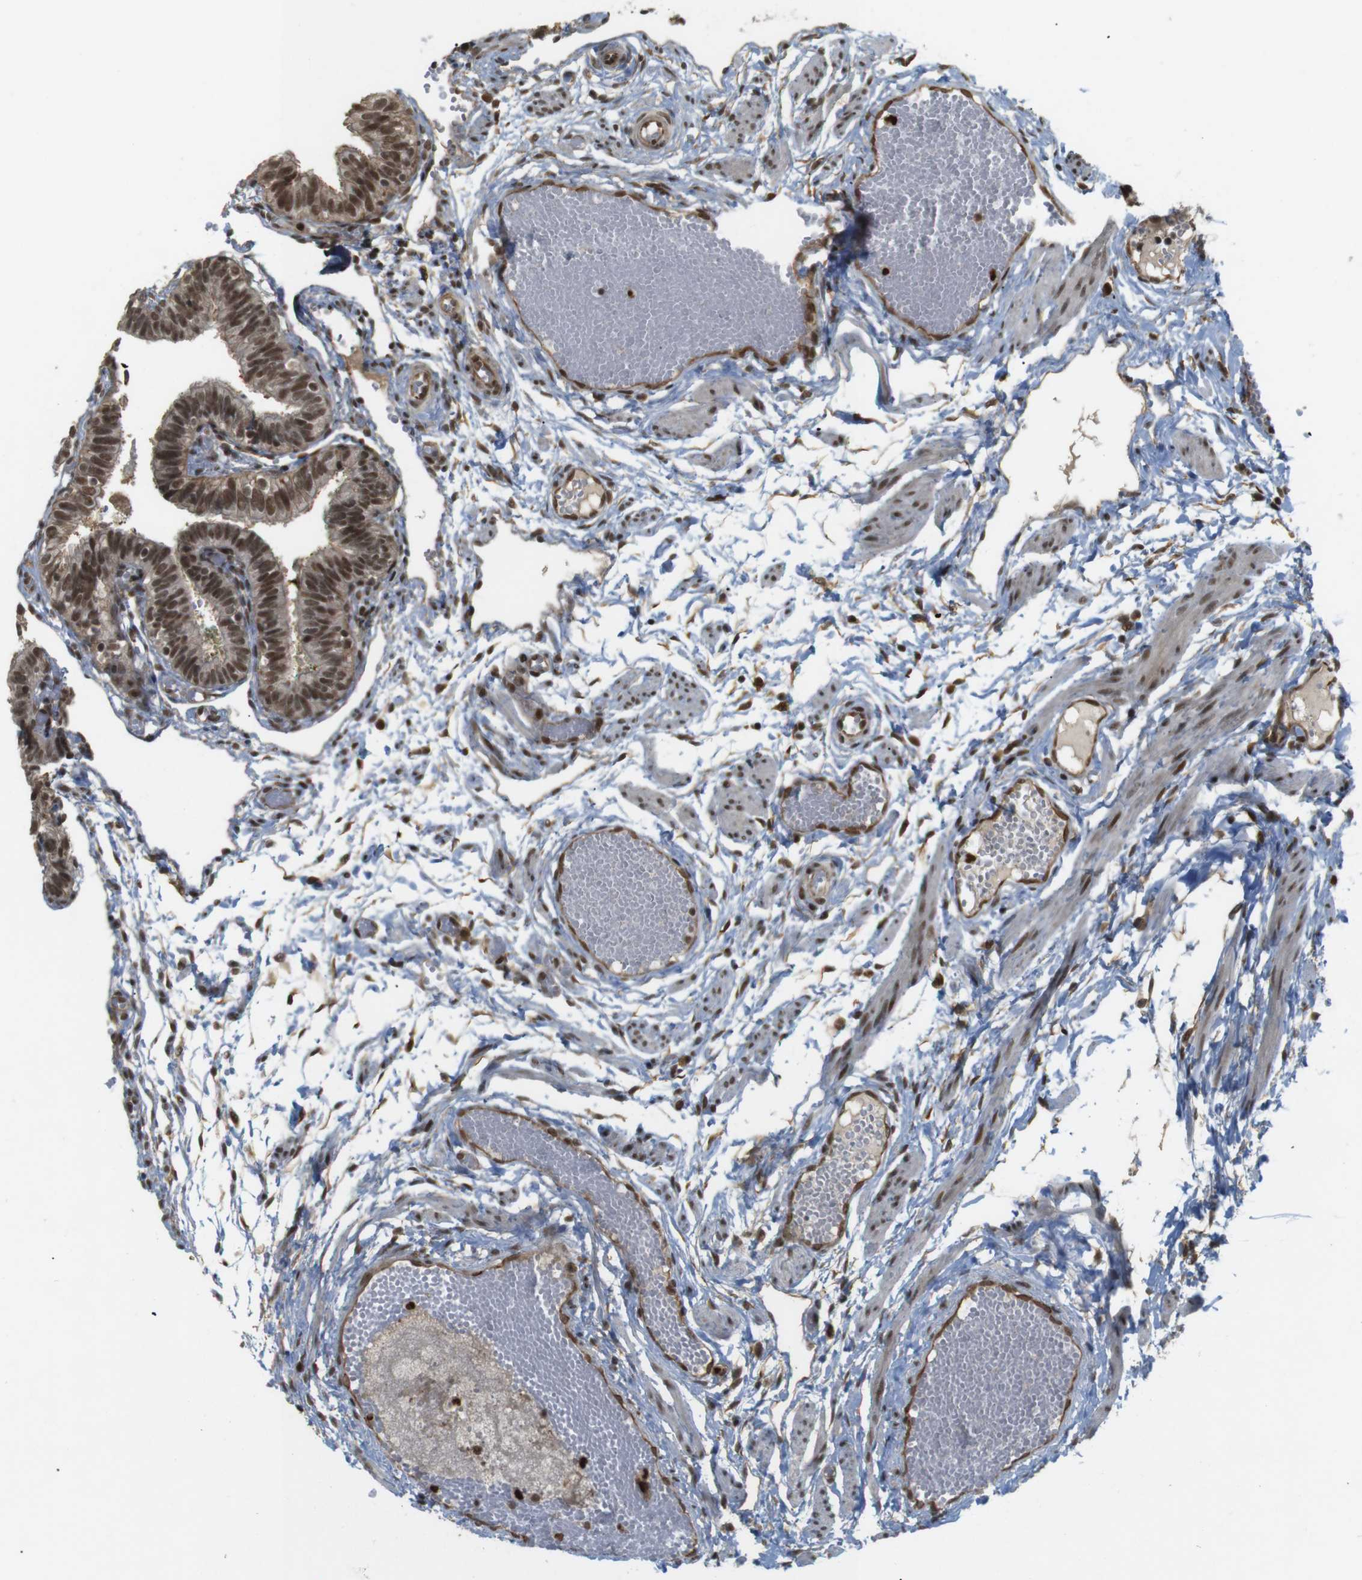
{"staining": {"intensity": "strong", "quantity": ">75%", "location": "cytoplasmic/membranous,nuclear"}, "tissue": "fallopian tube", "cell_type": "Glandular cells", "image_type": "normal", "snomed": [{"axis": "morphology", "description": "Normal tissue, NOS"}, {"axis": "topography", "description": "Fallopian tube"}], "caption": "The histopathology image exhibits immunohistochemical staining of unremarkable fallopian tube. There is strong cytoplasmic/membranous,nuclear expression is seen in approximately >75% of glandular cells. (brown staining indicates protein expression, while blue staining denotes nuclei).", "gene": "SP2", "patient": {"sex": "female", "age": 46}}